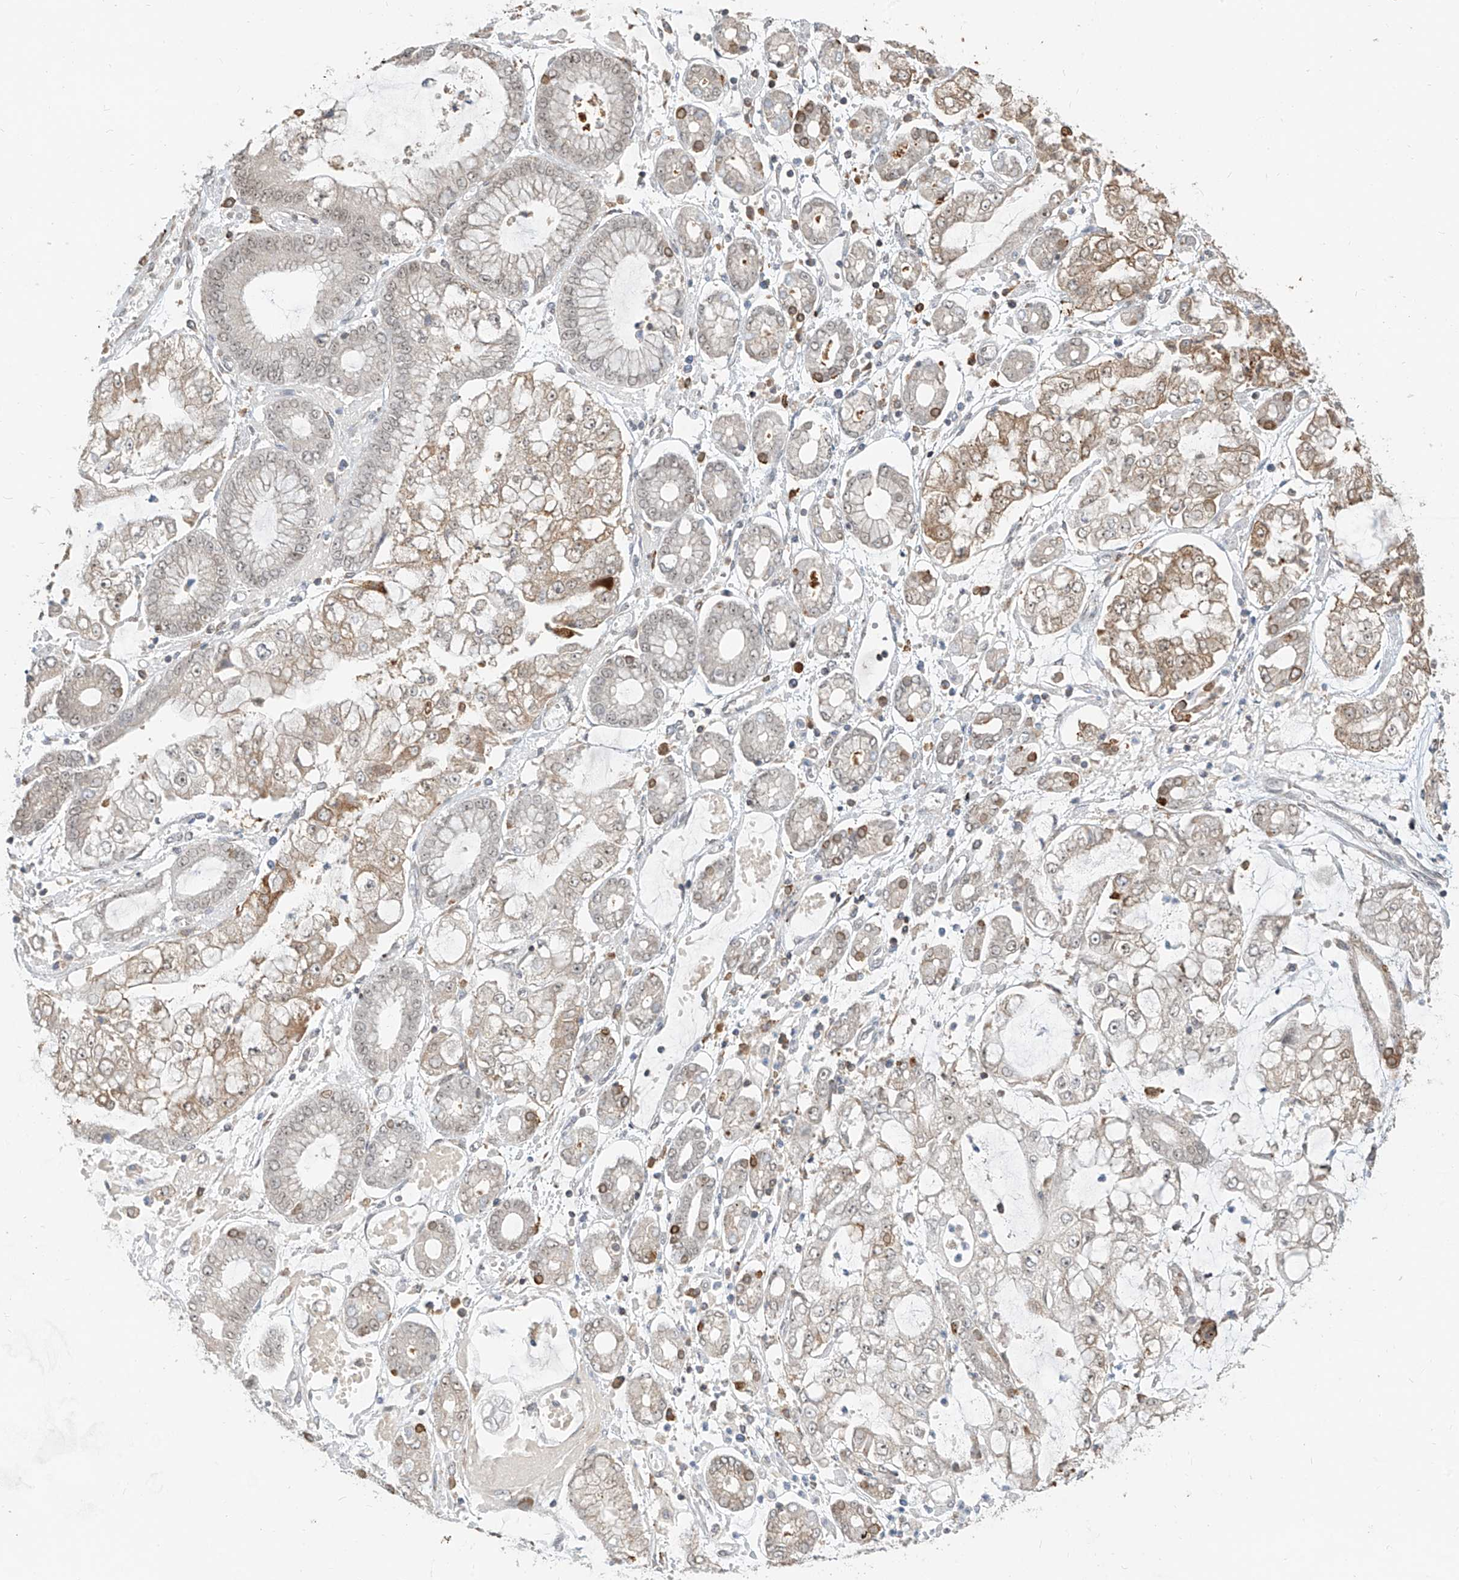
{"staining": {"intensity": "weak", "quantity": "25%-75%", "location": "nuclear"}, "tissue": "stomach cancer", "cell_type": "Tumor cells", "image_type": "cancer", "snomed": [{"axis": "morphology", "description": "Adenocarcinoma, NOS"}, {"axis": "topography", "description": "Stomach"}], "caption": "DAB (3,3'-diaminobenzidine) immunohistochemical staining of adenocarcinoma (stomach) exhibits weak nuclear protein positivity in approximately 25%-75% of tumor cells.", "gene": "ZMYM2", "patient": {"sex": "male", "age": 76}}